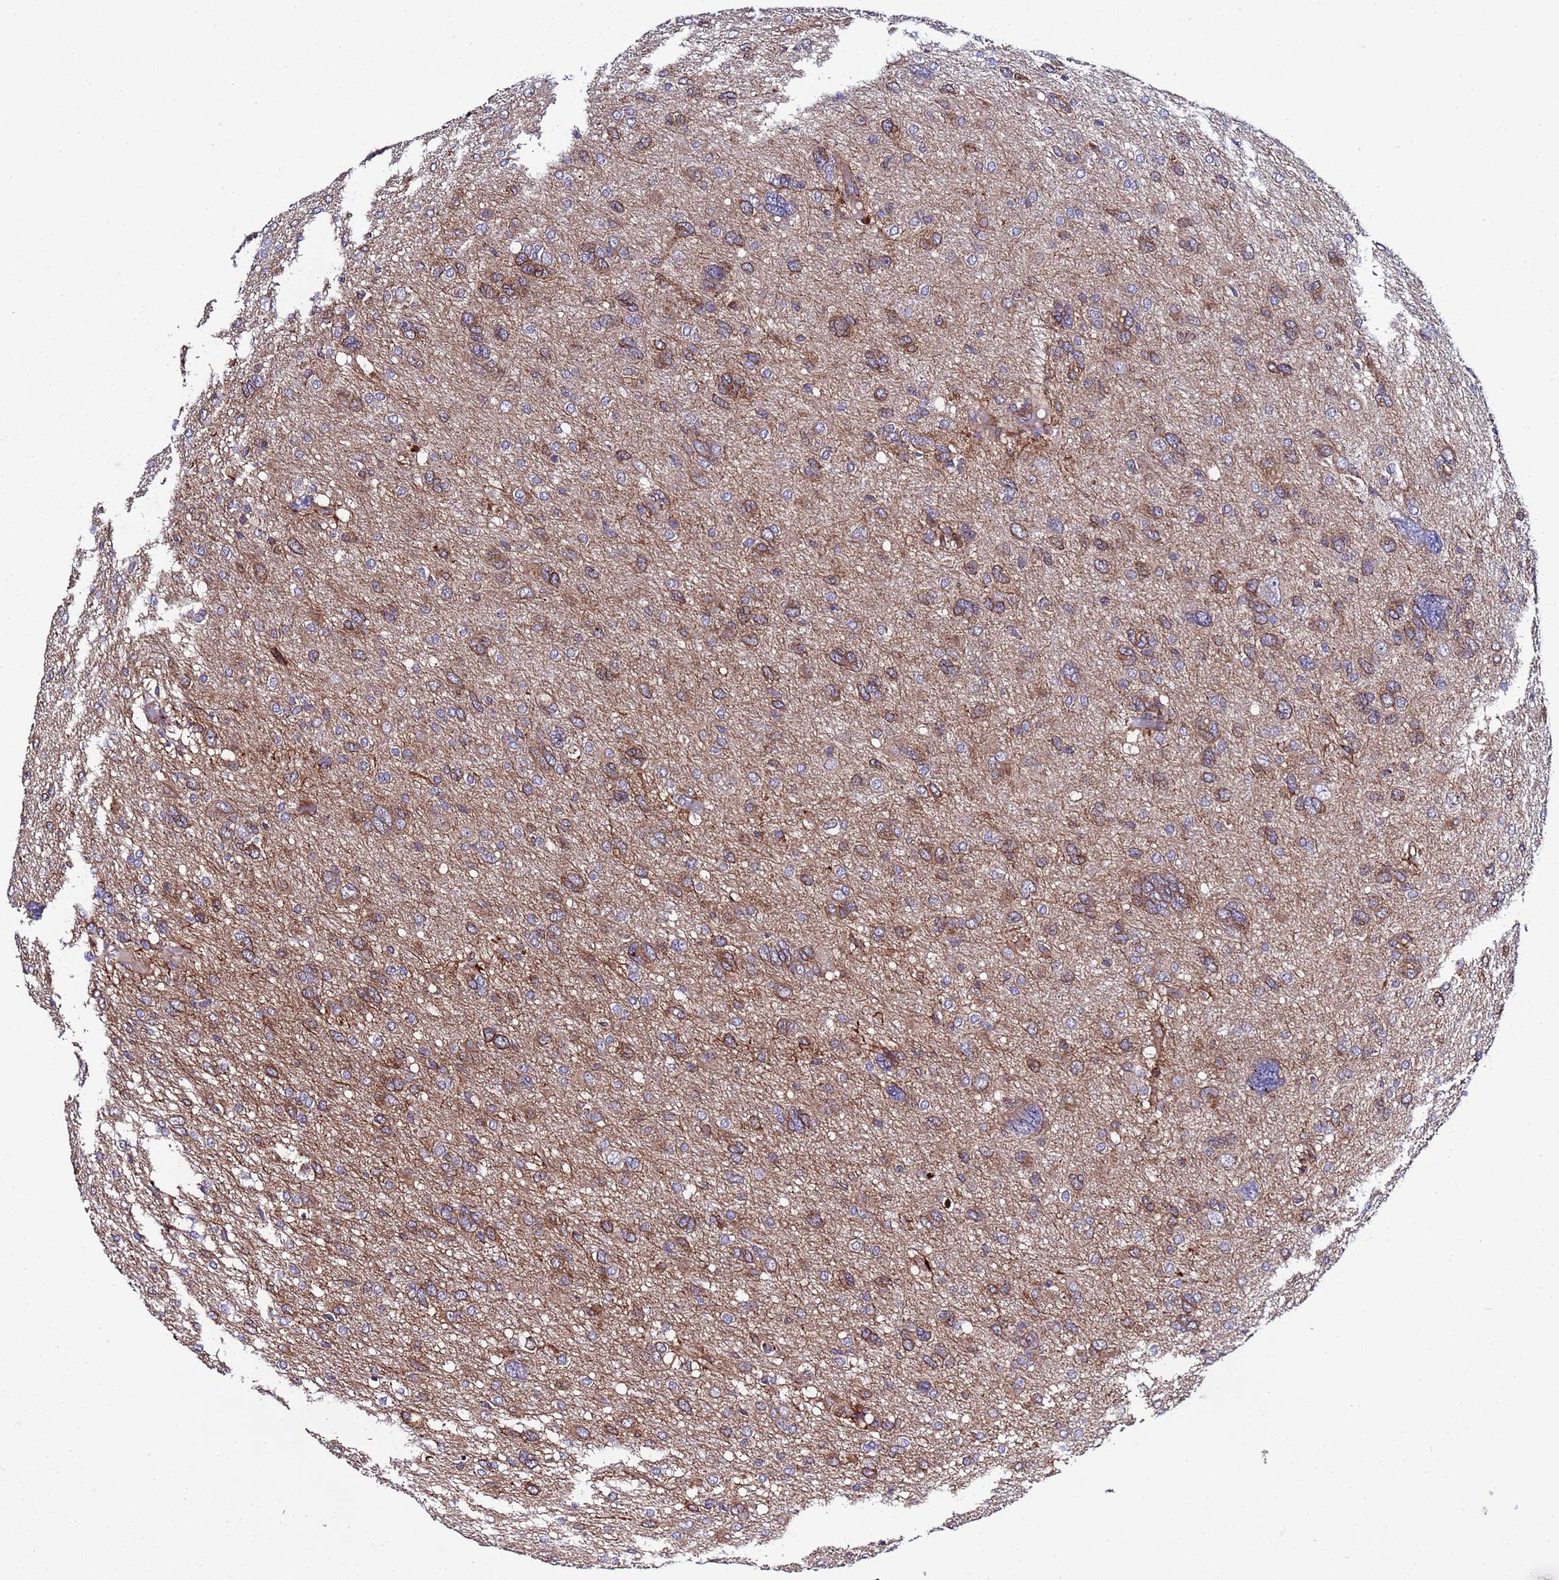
{"staining": {"intensity": "strong", "quantity": "25%-75%", "location": "cytoplasmic/membranous"}, "tissue": "glioma", "cell_type": "Tumor cells", "image_type": "cancer", "snomed": [{"axis": "morphology", "description": "Glioma, malignant, High grade"}, {"axis": "topography", "description": "Brain"}], "caption": "A micrograph of human malignant high-grade glioma stained for a protein exhibits strong cytoplasmic/membranous brown staining in tumor cells.", "gene": "MOCS1", "patient": {"sex": "female", "age": 59}}